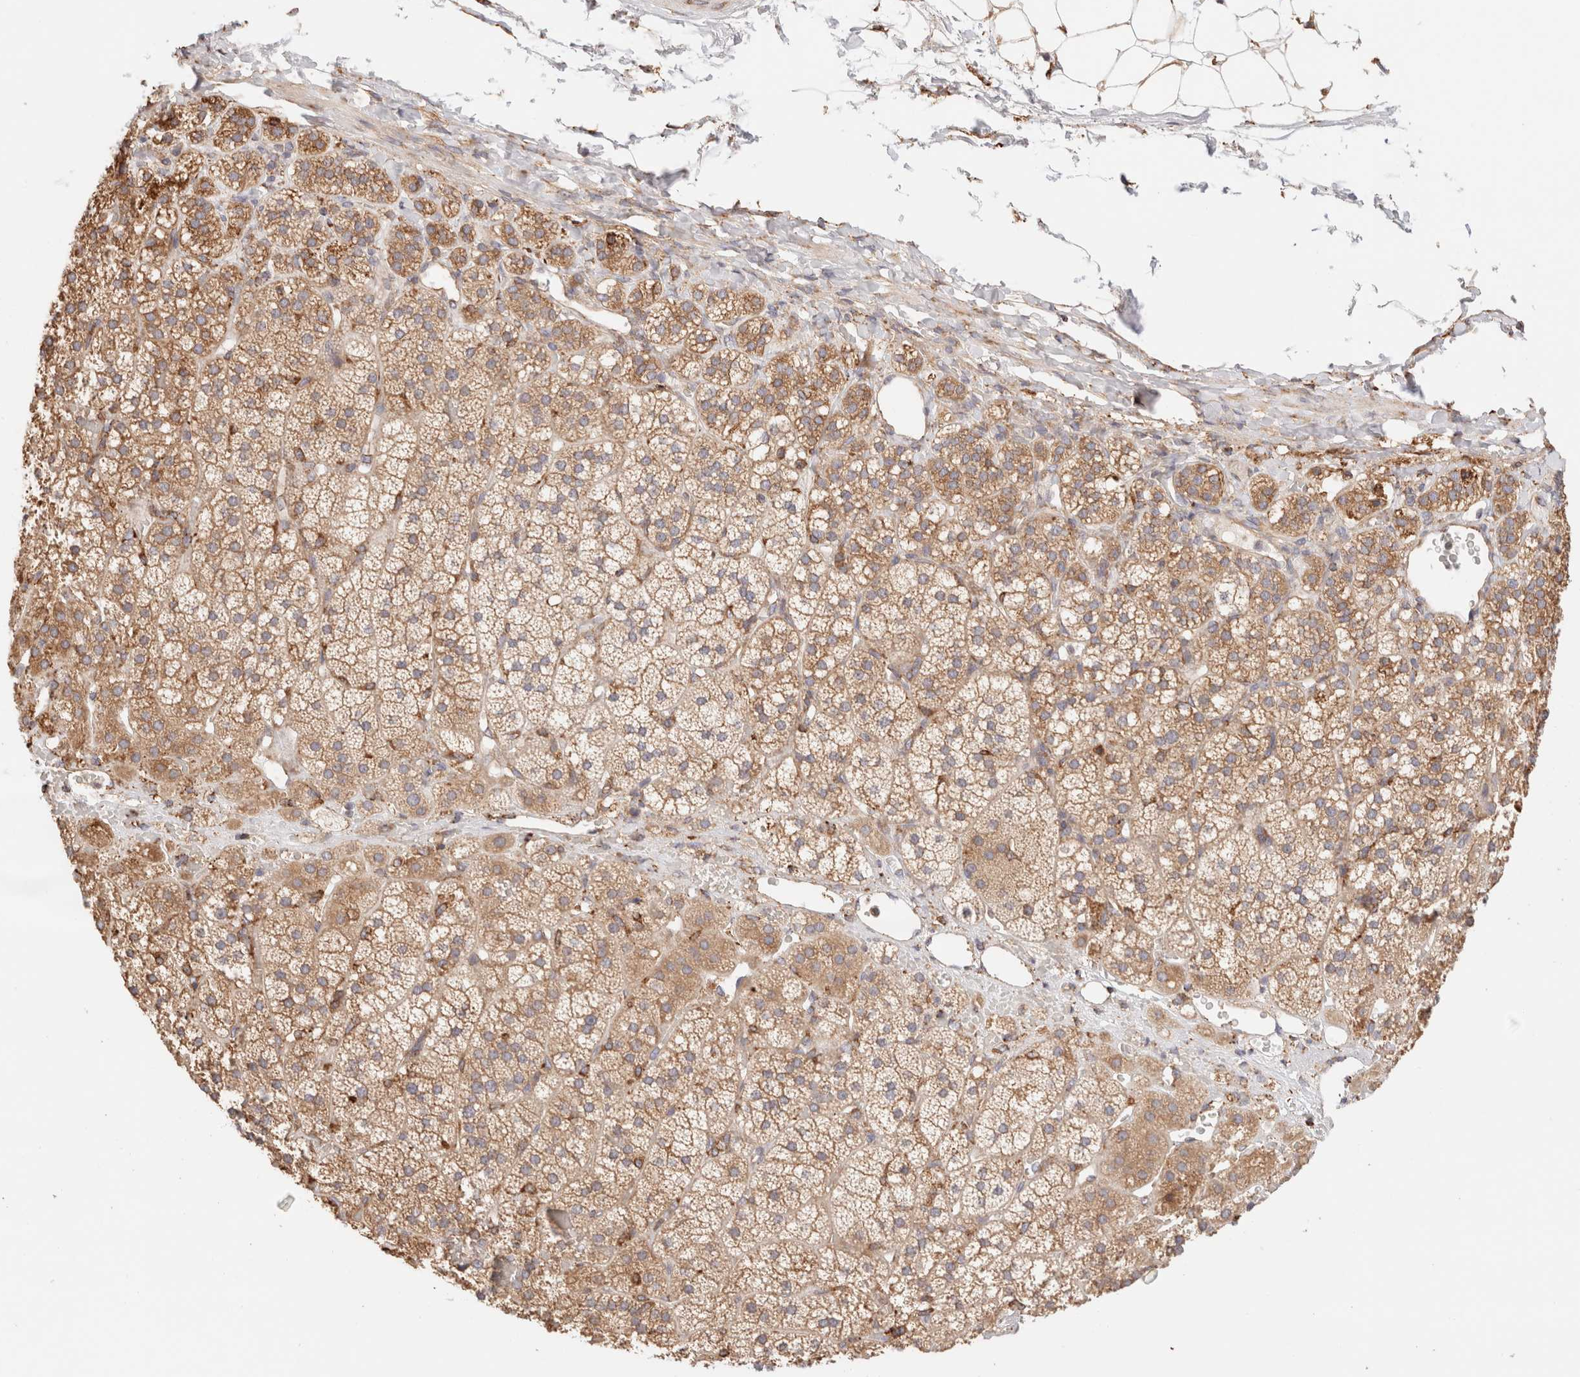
{"staining": {"intensity": "moderate", "quantity": ">75%", "location": "cytoplasmic/membranous"}, "tissue": "adrenal gland", "cell_type": "Glandular cells", "image_type": "normal", "snomed": [{"axis": "morphology", "description": "Normal tissue, NOS"}, {"axis": "topography", "description": "Adrenal gland"}], "caption": "A brown stain shows moderate cytoplasmic/membranous expression of a protein in glandular cells of benign human adrenal gland.", "gene": "FER", "patient": {"sex": "female", "age": 44}}